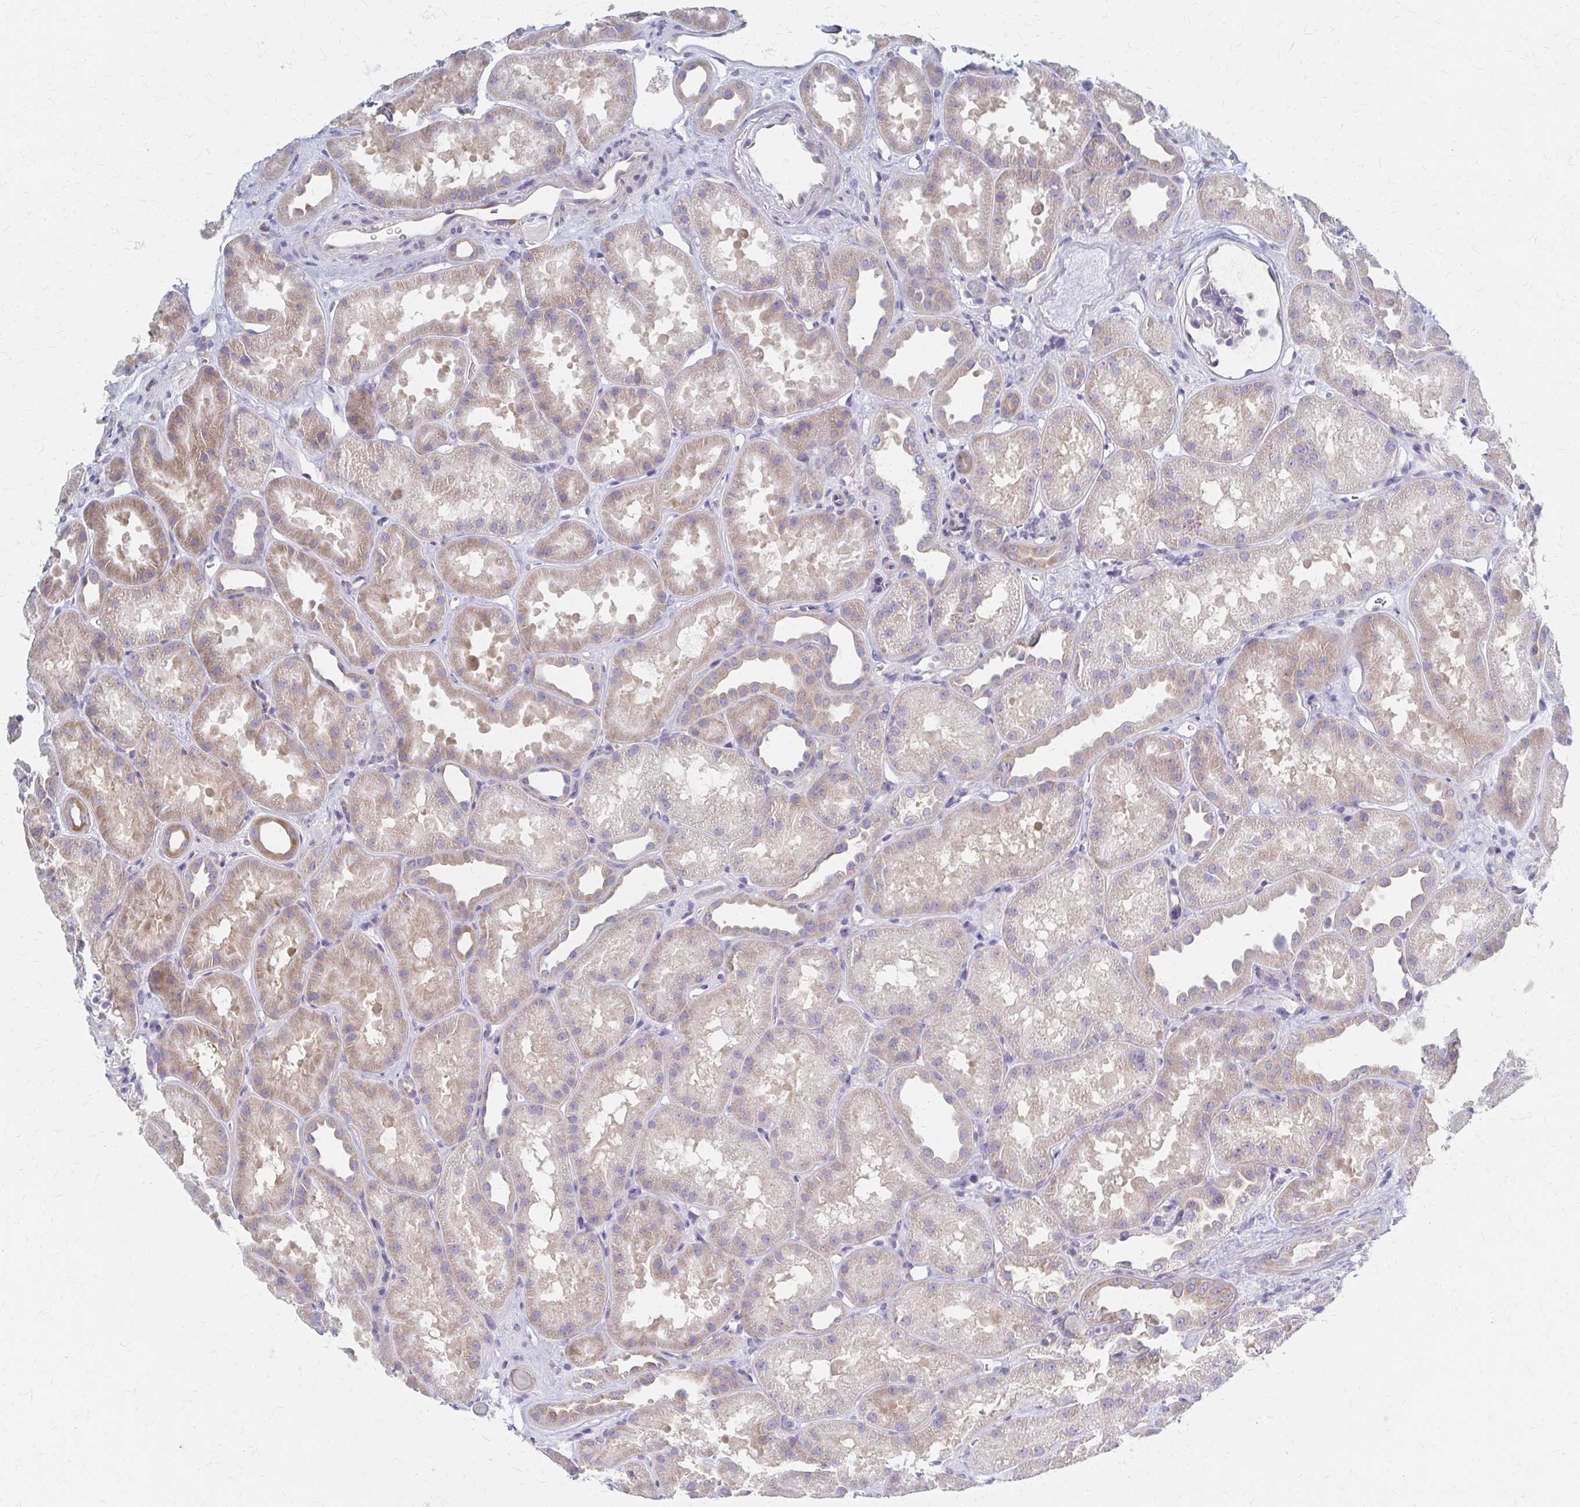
{"staining": {"intensity": "negative", "quantity": "none", "location": "none"}, "tissue": "kidney", "cell_type": "Cells in glomeruli", "image_type": "normal", "snomed": [{"axis": "morphology", "description": "Normal tissue, NOS"}, {"axis": "topography", "description": "Kidney"}], "caption": "The IHC image has no significant expression in cells in glomeruli of kidney. (DAB immunohistochemistry visualized using brightfield microscopy, high magnification).", "gene": "RPL27A", "patient": {"sex": "male", "age": 61}}